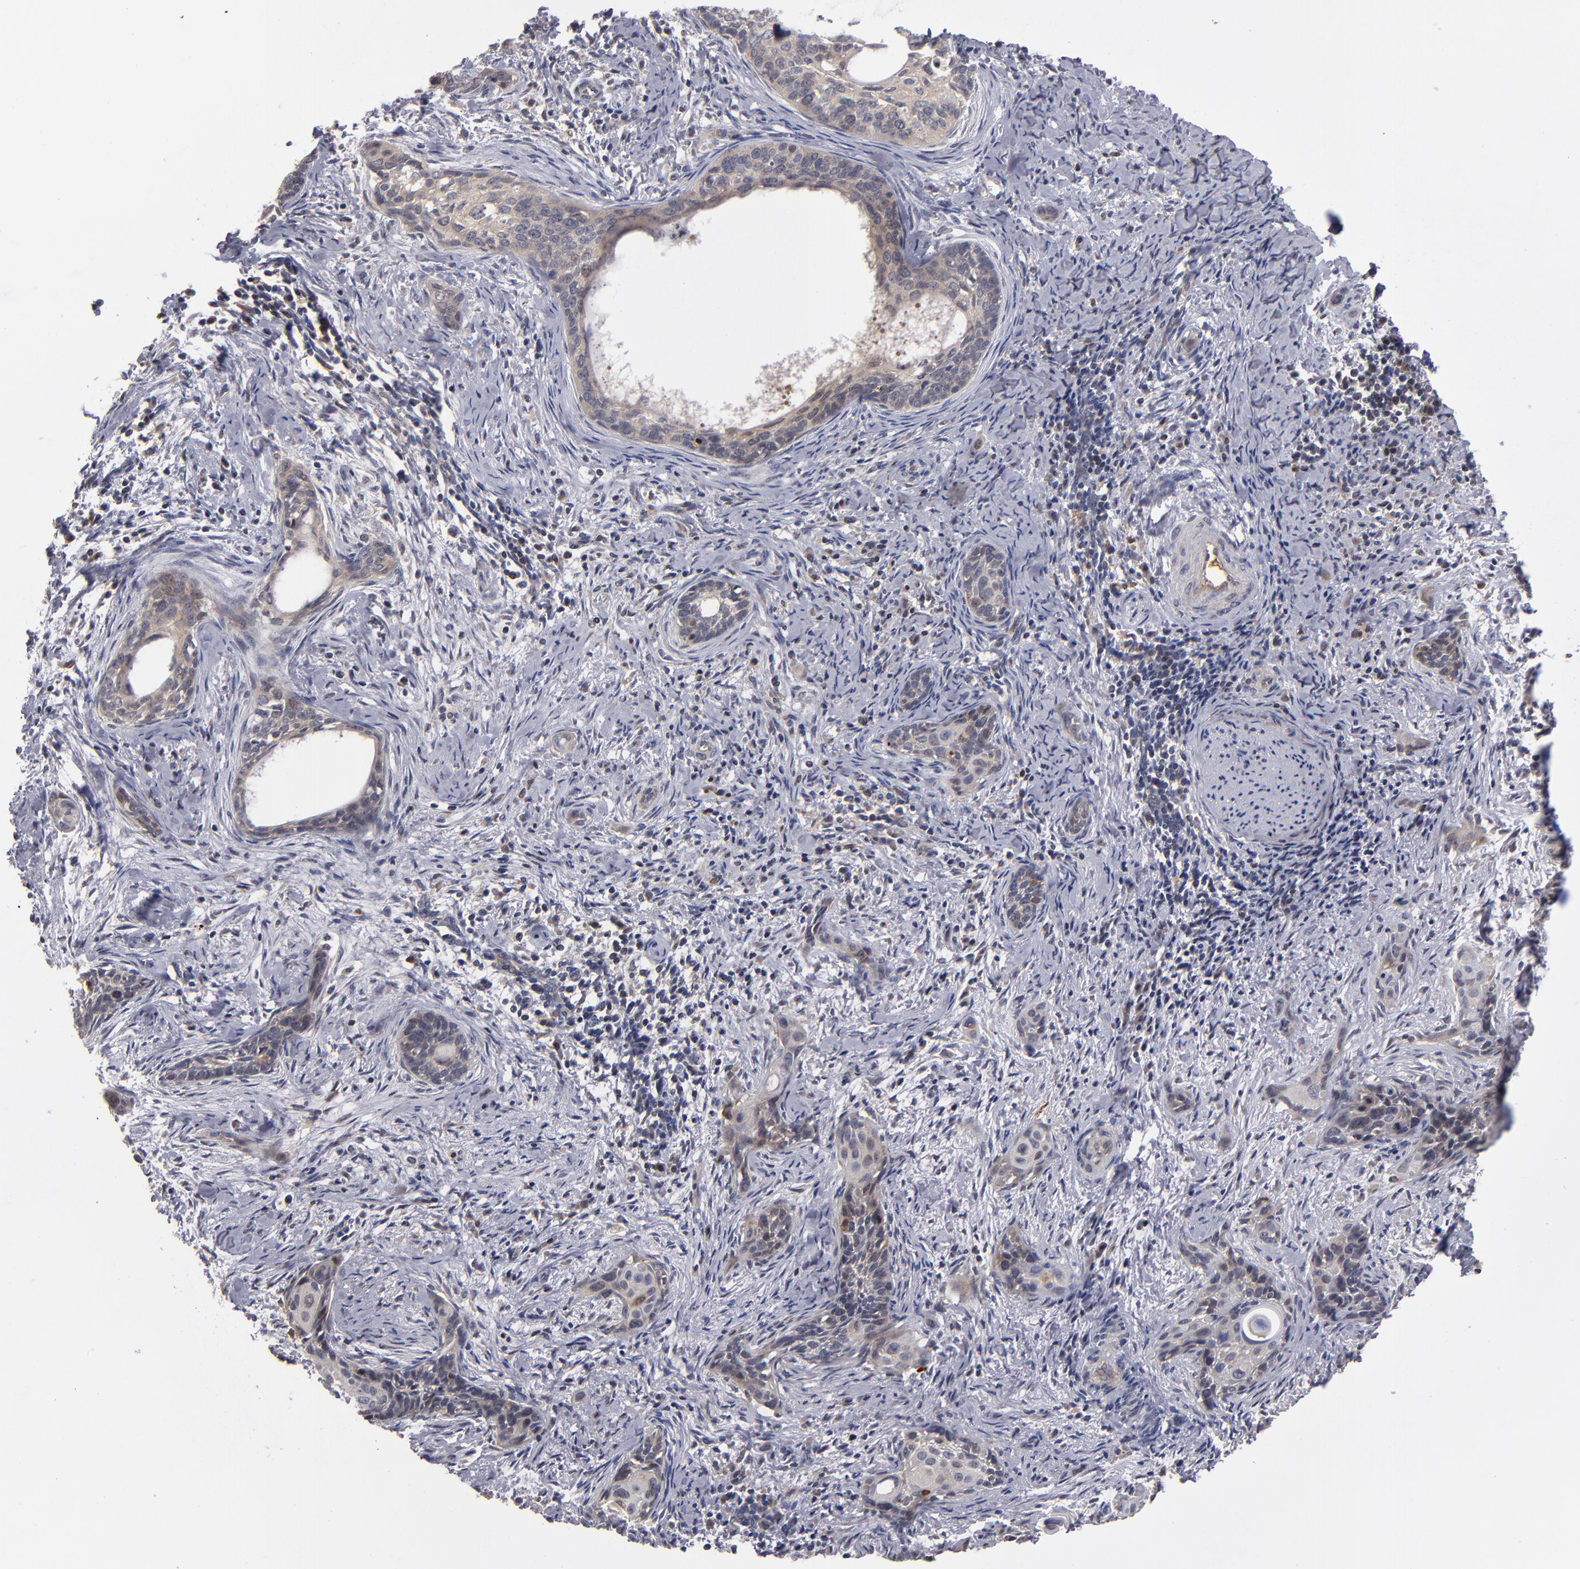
{"staining": {"intensity": "weak", "quantity": ">75%", "location": "cytoplasmic/membranous"}, "tissue": "cervical cancer", "cell_type": "Tumor cells", "image_type": "cancer", "snomed": [{"axis": "morphology", "description": "Squamous cell carcinoma, NOS"}, {"axis": "topography", "description": "Cervix"}], "caption": "Protein staining by immunohistochemistry shows weak cytoplasmic/membranous expression in about >75% of tumor cells in squamous cell carcinoma (cervical).", "gene": "EXD2", "patient": {"sex": "female", "age": 33}}